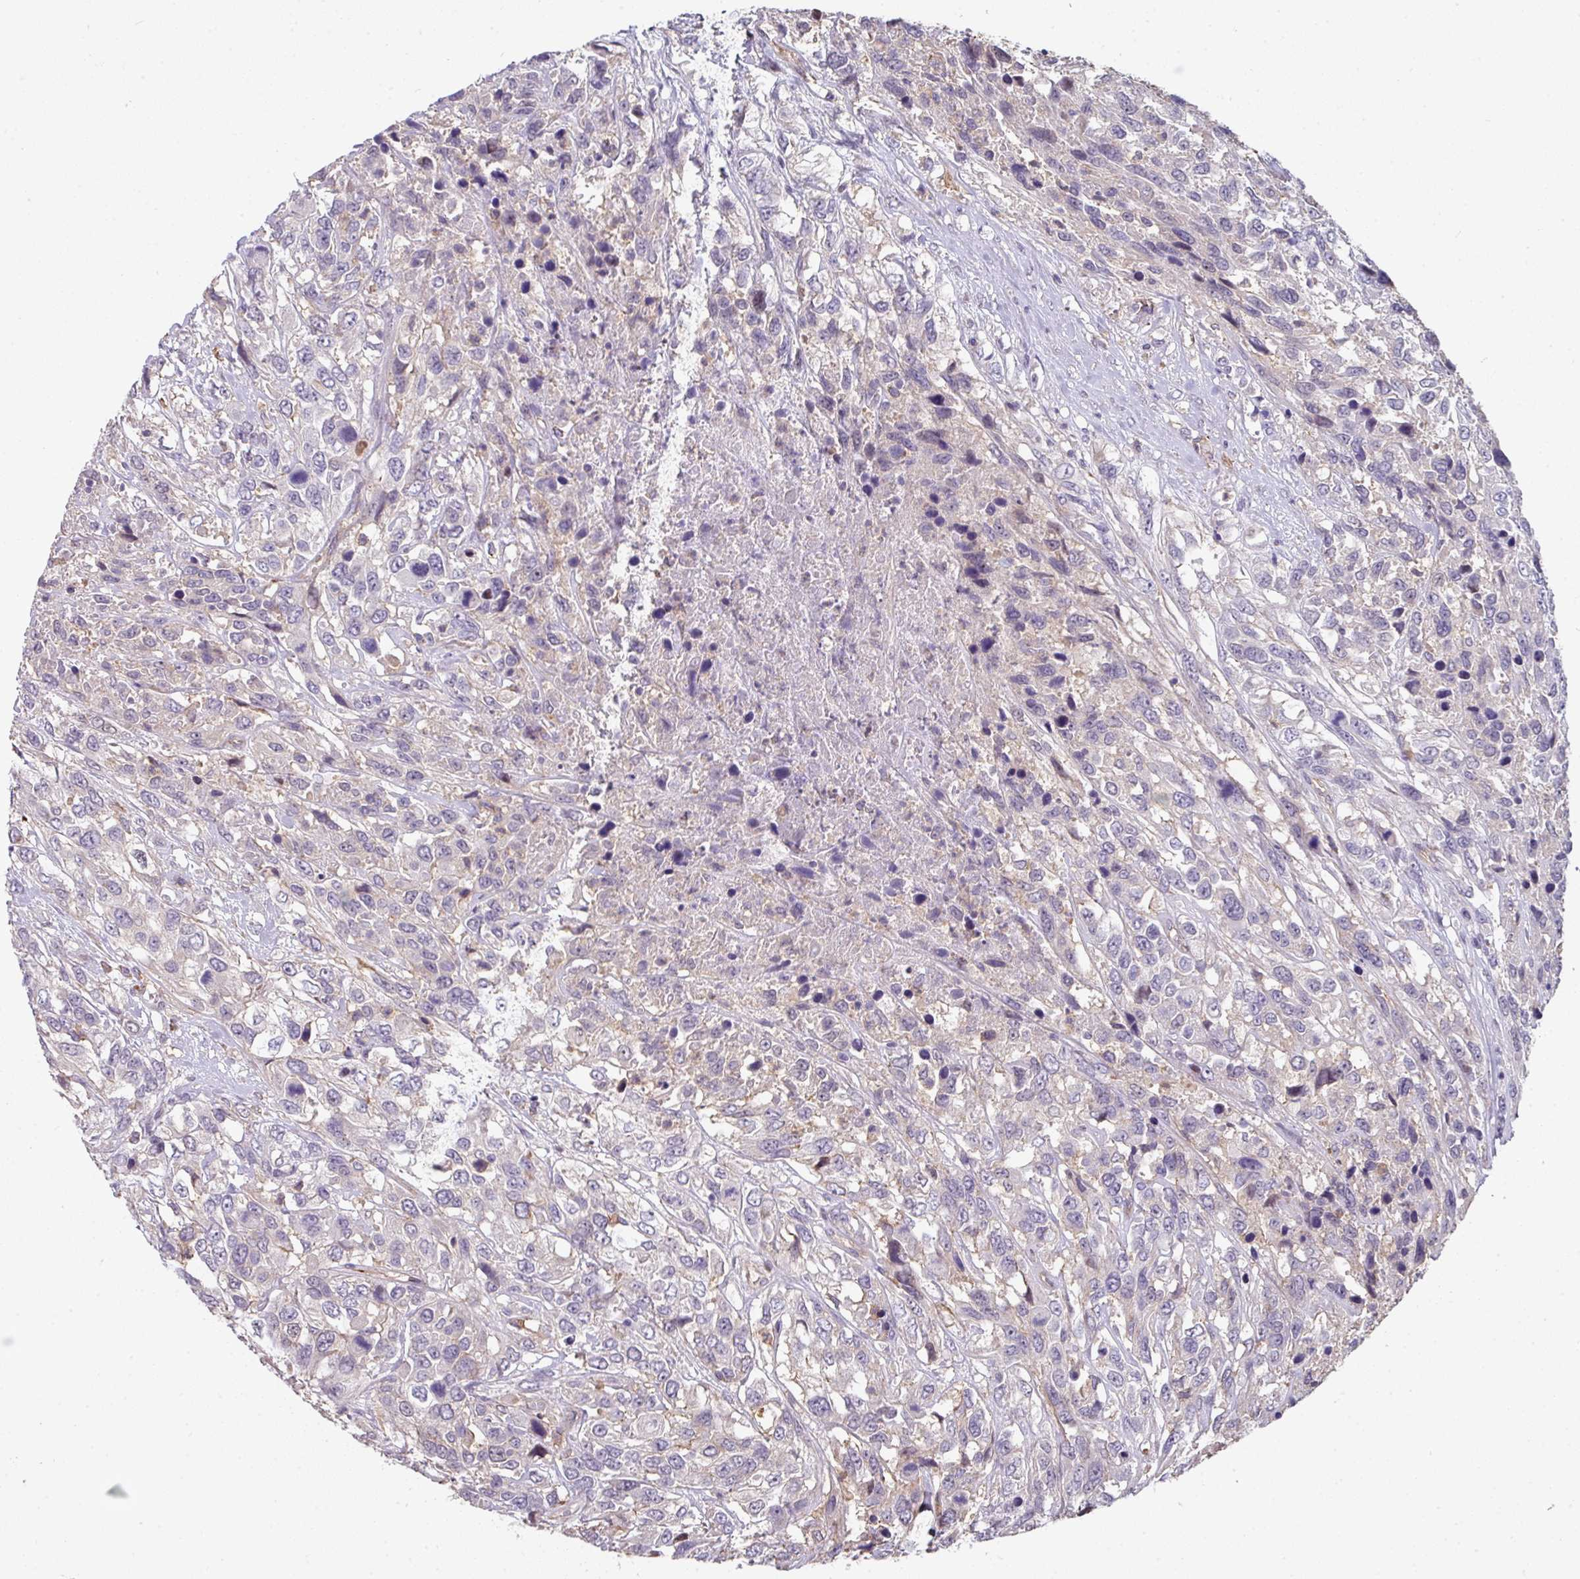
{"staining": {"intensity": "negative", "quantity": "none", "location": "none"}, "tissue": "urothelial cancer", "cell_type": "Tumor cells", "image_type": "cancer", "snomed": [{"axis": "morphology", "description": "Urothelial carcinoma, High grade"}, {"axis": "topography", "description": "Urinary bladder"}], "caption": "Tumor cells are negative for protein expression in human urothelial carcinoma (high-grade).", "gene": "BEND5", "patient": {"sex": "female", "age": 70}}